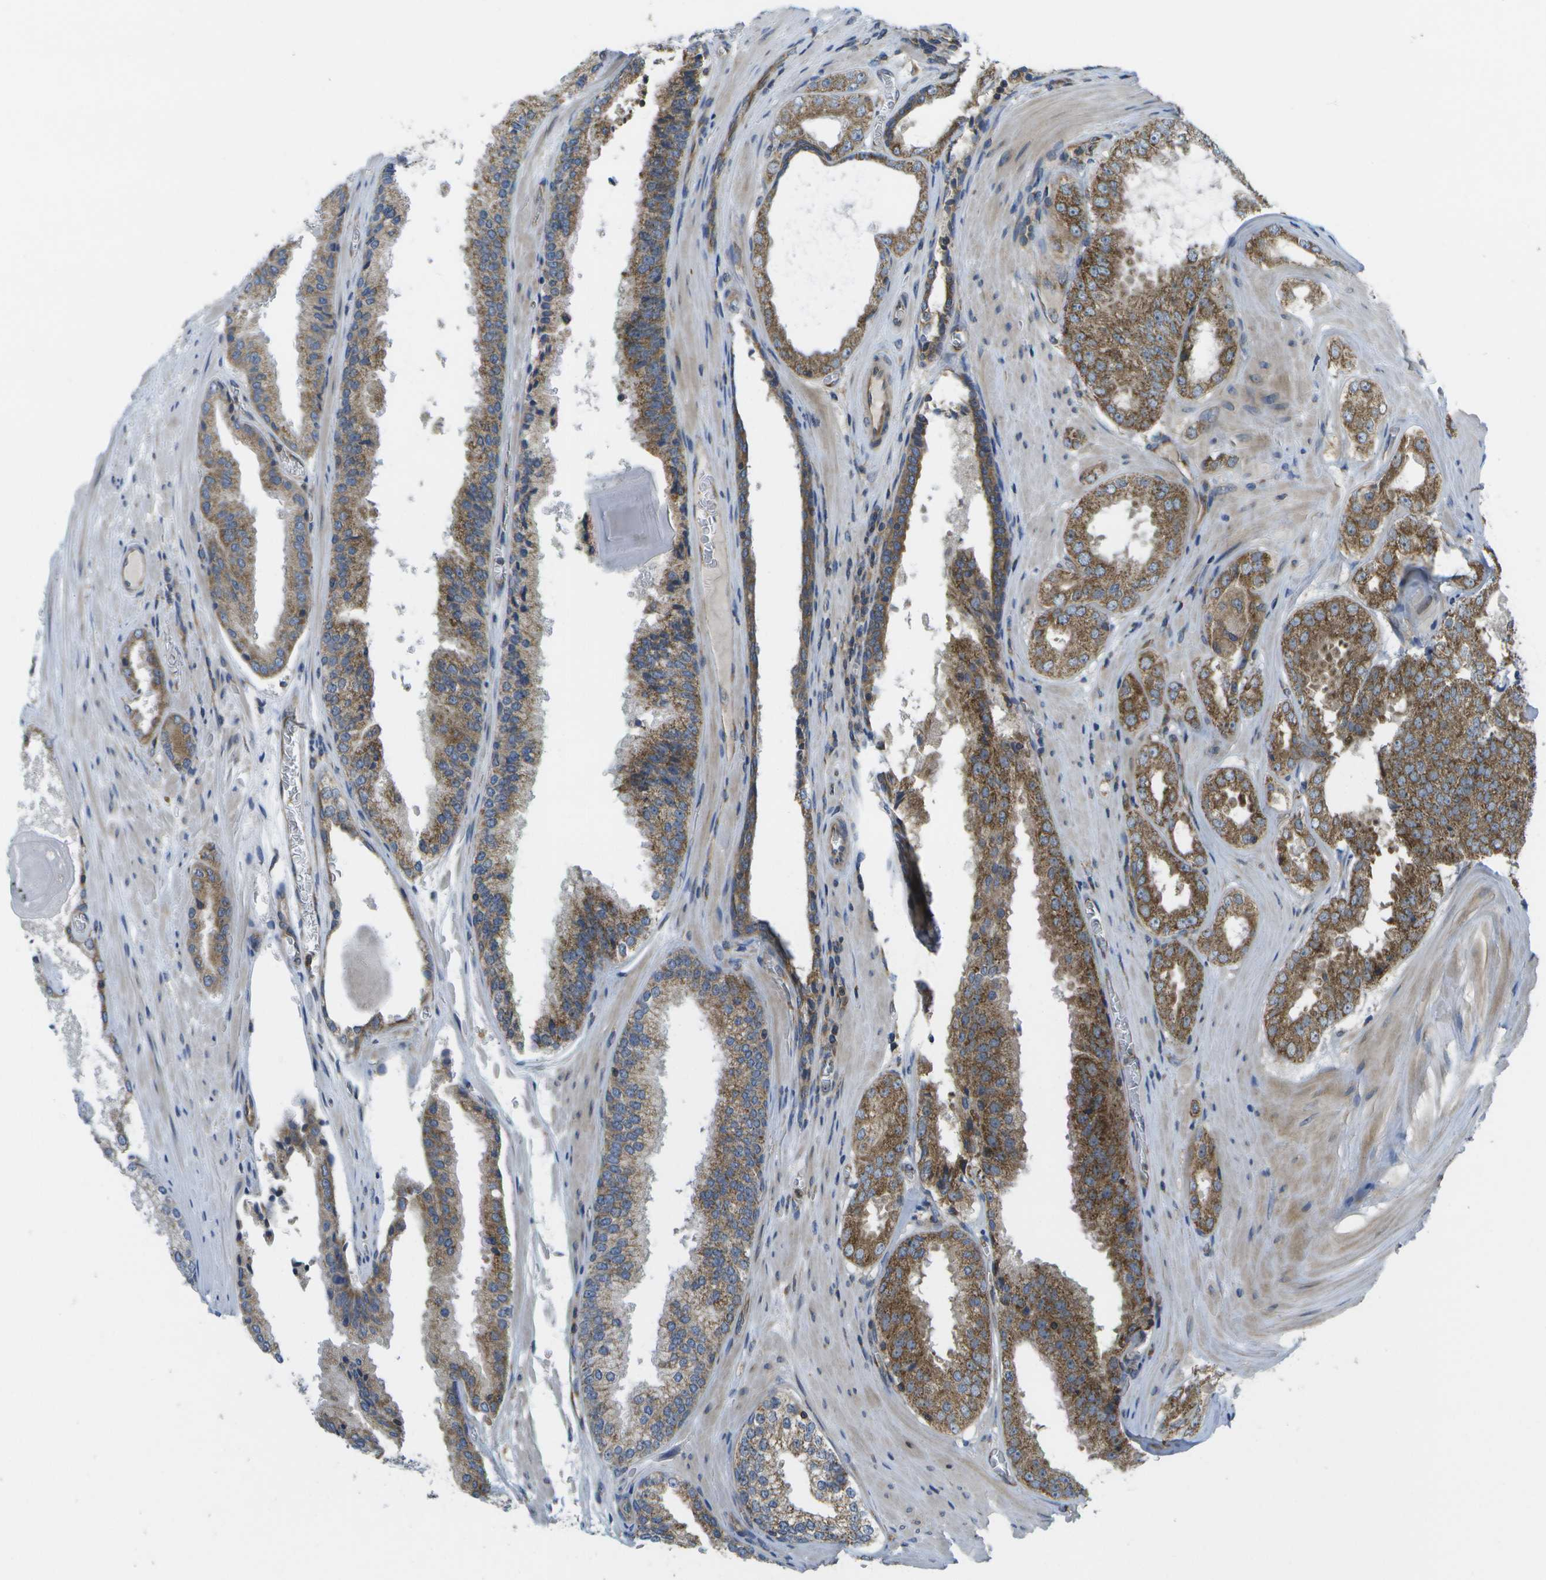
{"staining": {"intensity": "moderate", "quantity": ">75%", "location": "cytoplasmic/membranous"}, "tissue": "prostate cancer", "cell_type": "Tumor cells", "image_type": "cancer", "snomed": [{"axis": "morphology", "description": "Adenocarcinoma, High grade"}, {"axis": "topography", "description": "Prostate"}], "caption": "Tumor cells exhibit medium levels of moderate cytoplasmic/membranous expression in approximately >75% of cells in prostate adenocarcinoma (high-grade).", "gene": "DPM3", "patient": {"sex": "male", "age": 65}}